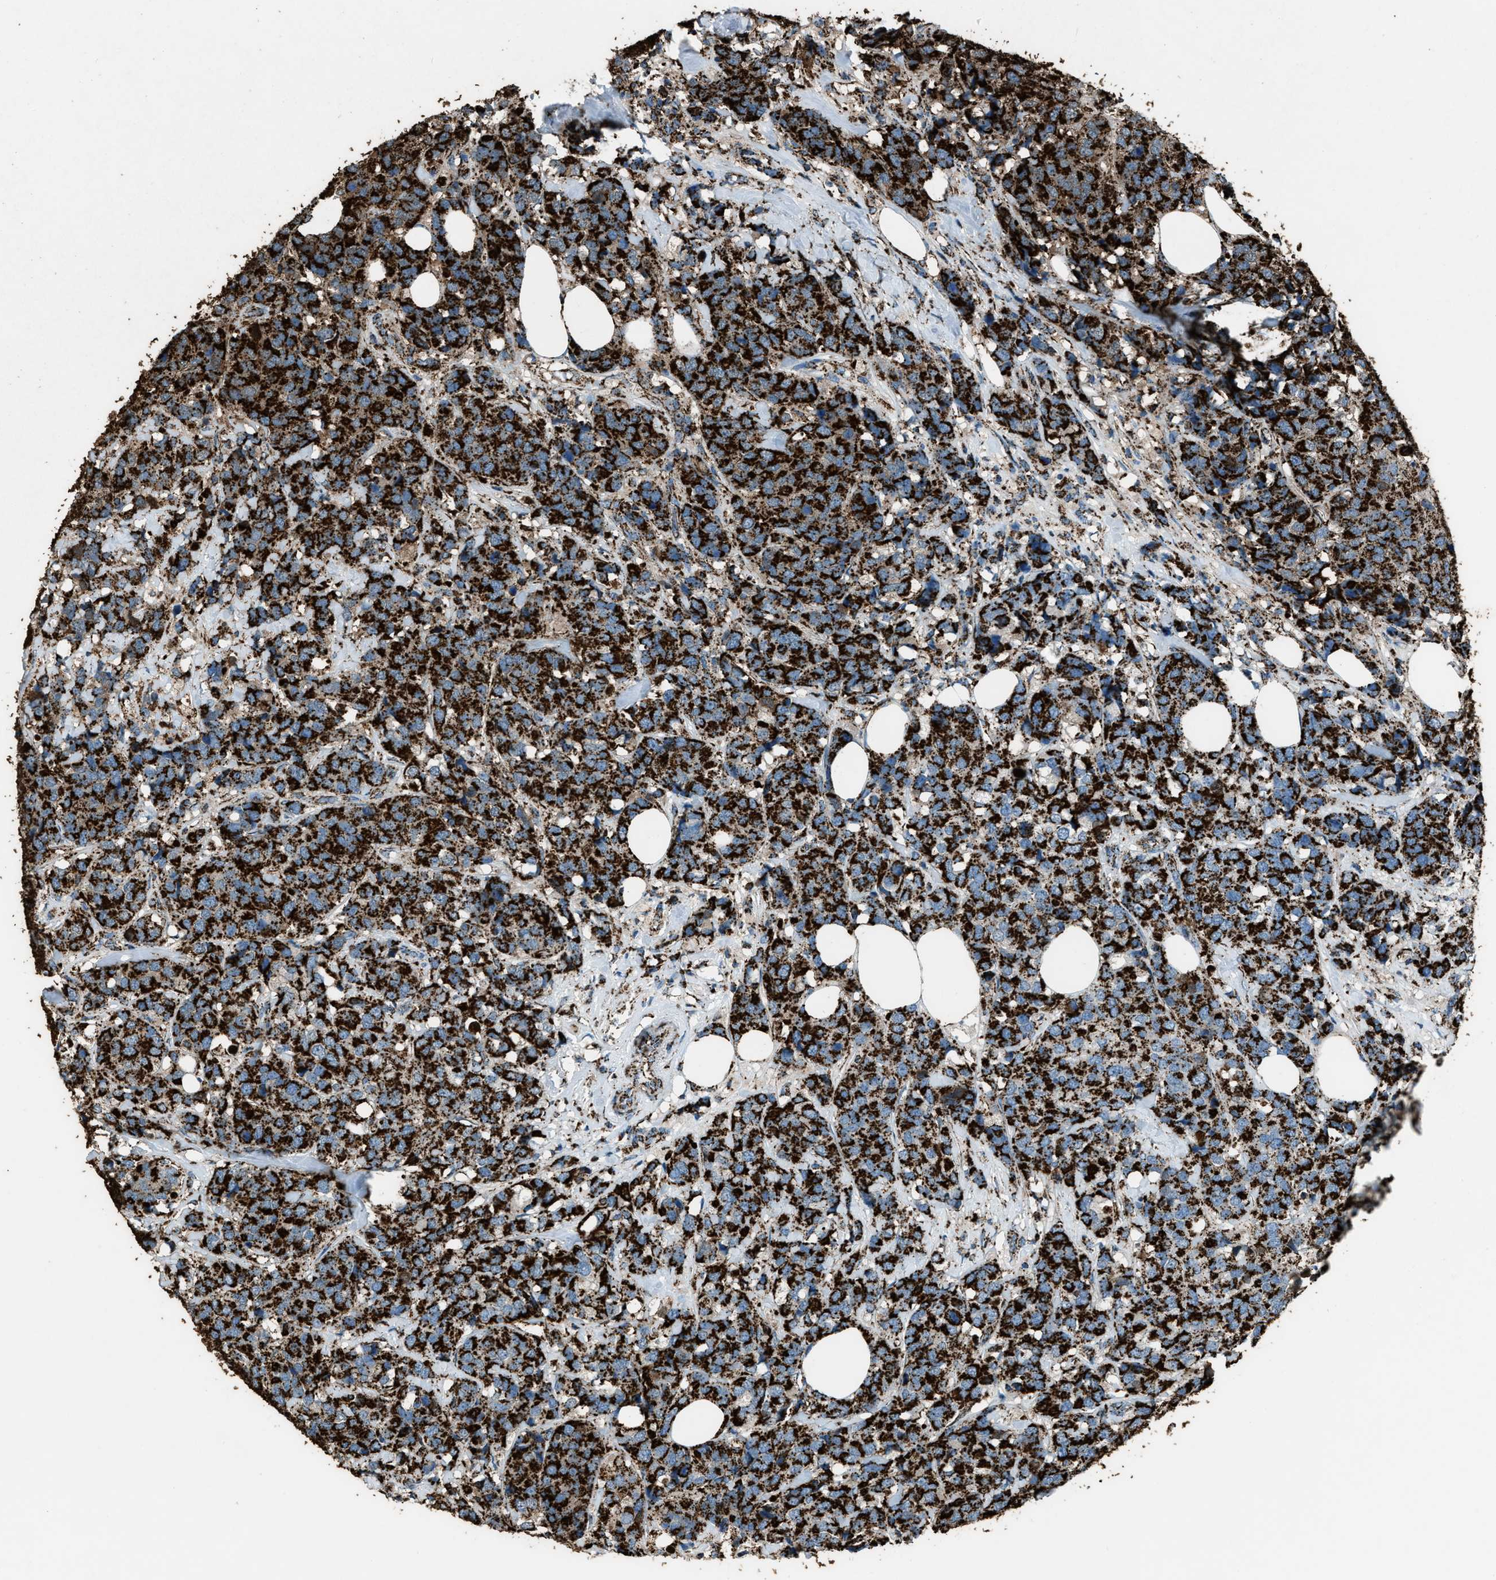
{"staining": {"intensity": "strong", "quantity": ">75%", "location": "cytoplasmic/membranous"}, "tissue": "breast cancer", "cell_type": "Tumor cells", "image_type": "cancer", "snomed": [{"axis": "morphology", "description": "Lobular carcinoma"}, {"axis": "topography", "description": "Breast"}], "caption": "Protein analysis of breast cancer tissue demonstrates strong cytoplasmic/membranous expression in about >75% of tumor cells.", "gene": "MDH2", "patient": {"sex": "female", "age": 59}}